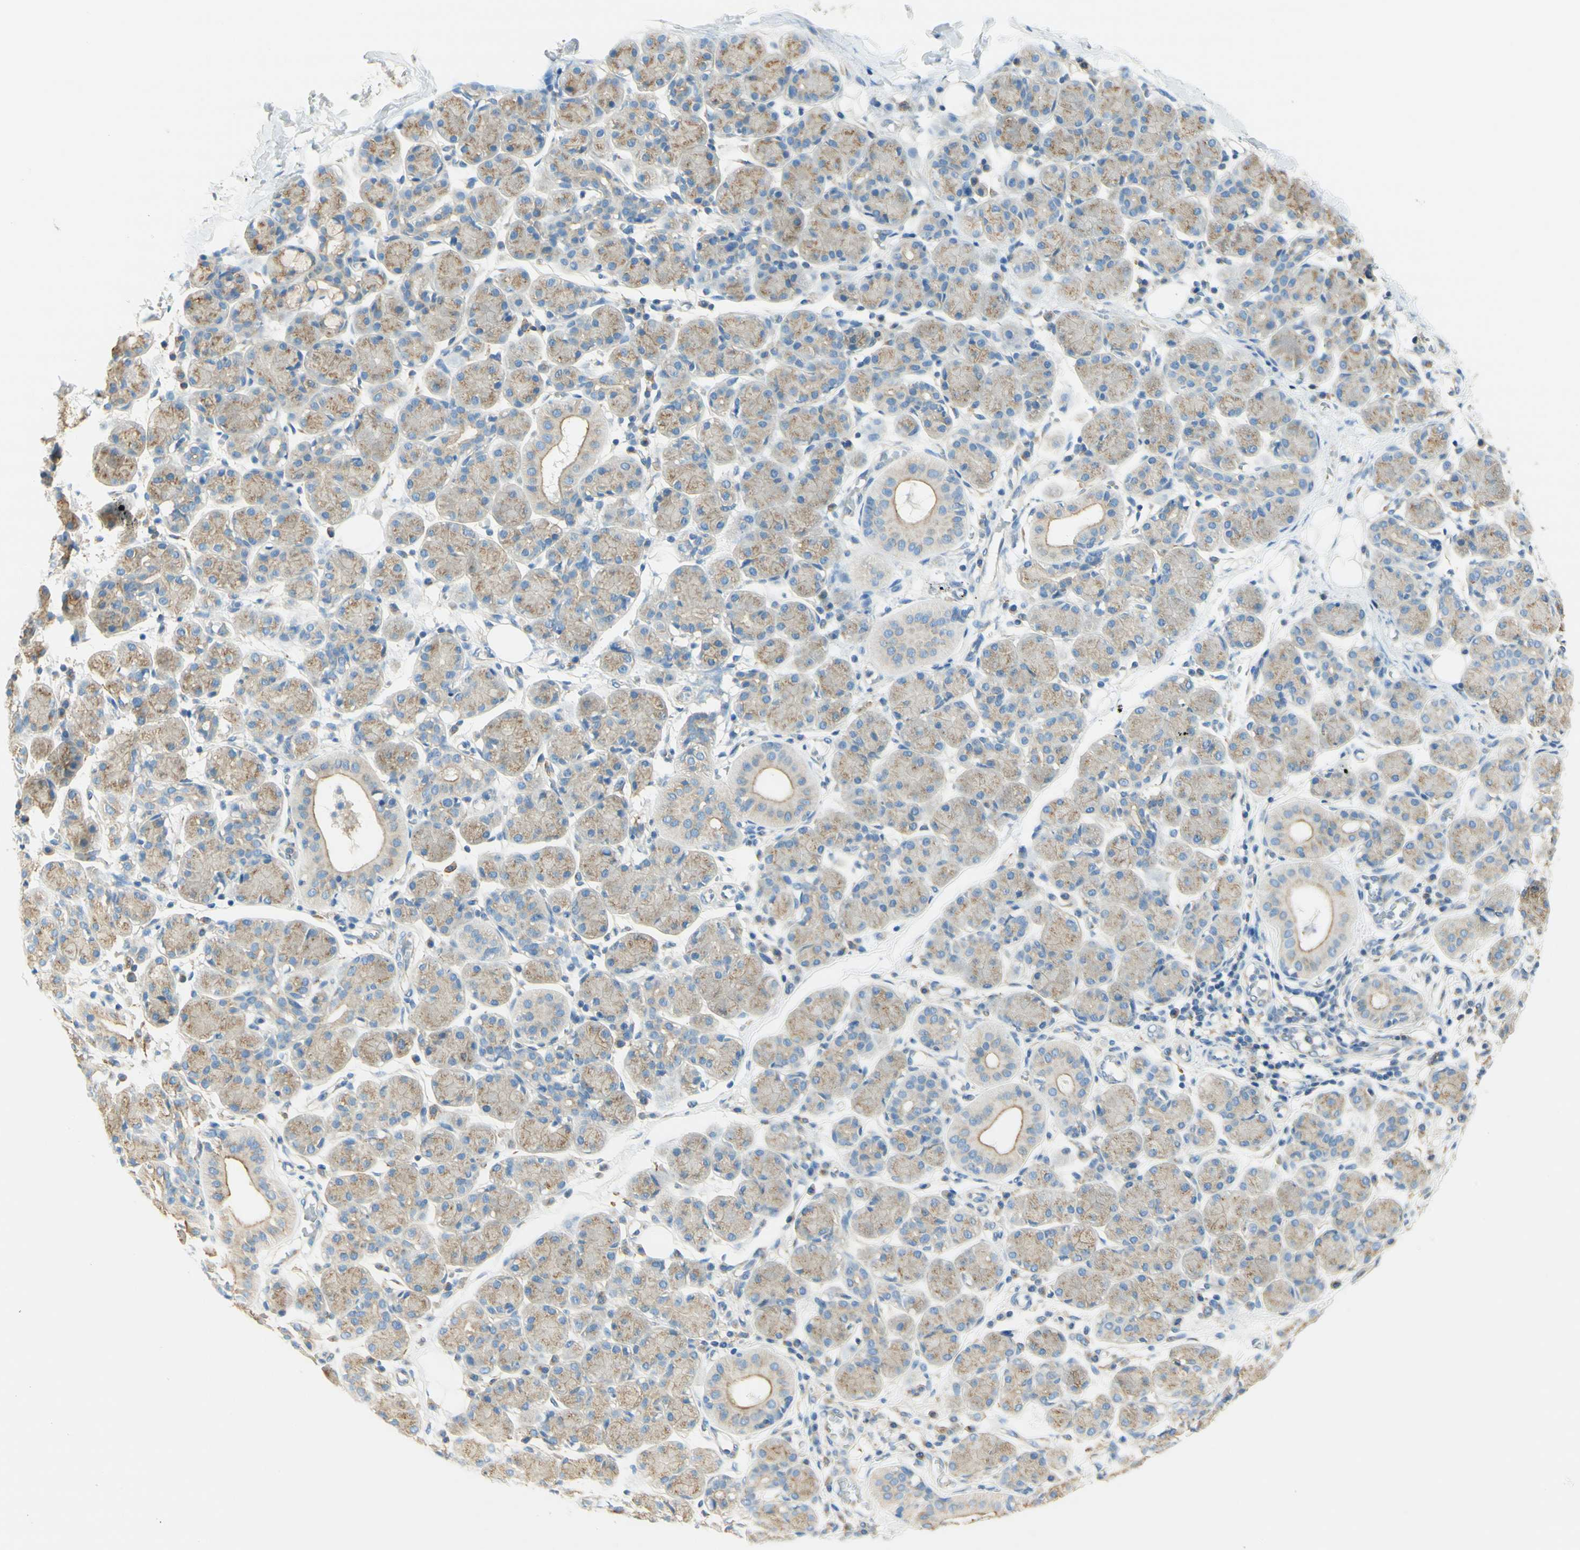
{"staining": {"intensity": "weak", "quantity": "25%-75%", "location": "cytoplasmic/membranous"}, "tissue": "salivary gland", "cell_type": "Glandular cells", "image_type": "normal", "snomed": [{"axis": "morphology", "description": "Normal tissue, NOS"}, {"axis": "morphology", "description": "Inflammation, NOS"}, {"axis": "topography", "description": "Lymph node"}, {"axis": "topography", "description": "Salivary gland"}], "caption": "Brown immunohistochemical staining in unremarkable salivary gland displays weak cytoplasmic/membranous expression in about 25%-75% of glandular cells. (DAB (3,3'-diaminobenzidine) IHC with brightfield microscopy, high magnification).", "gene": "CLTC", "patient": {"sex": "male", "age": 3}}